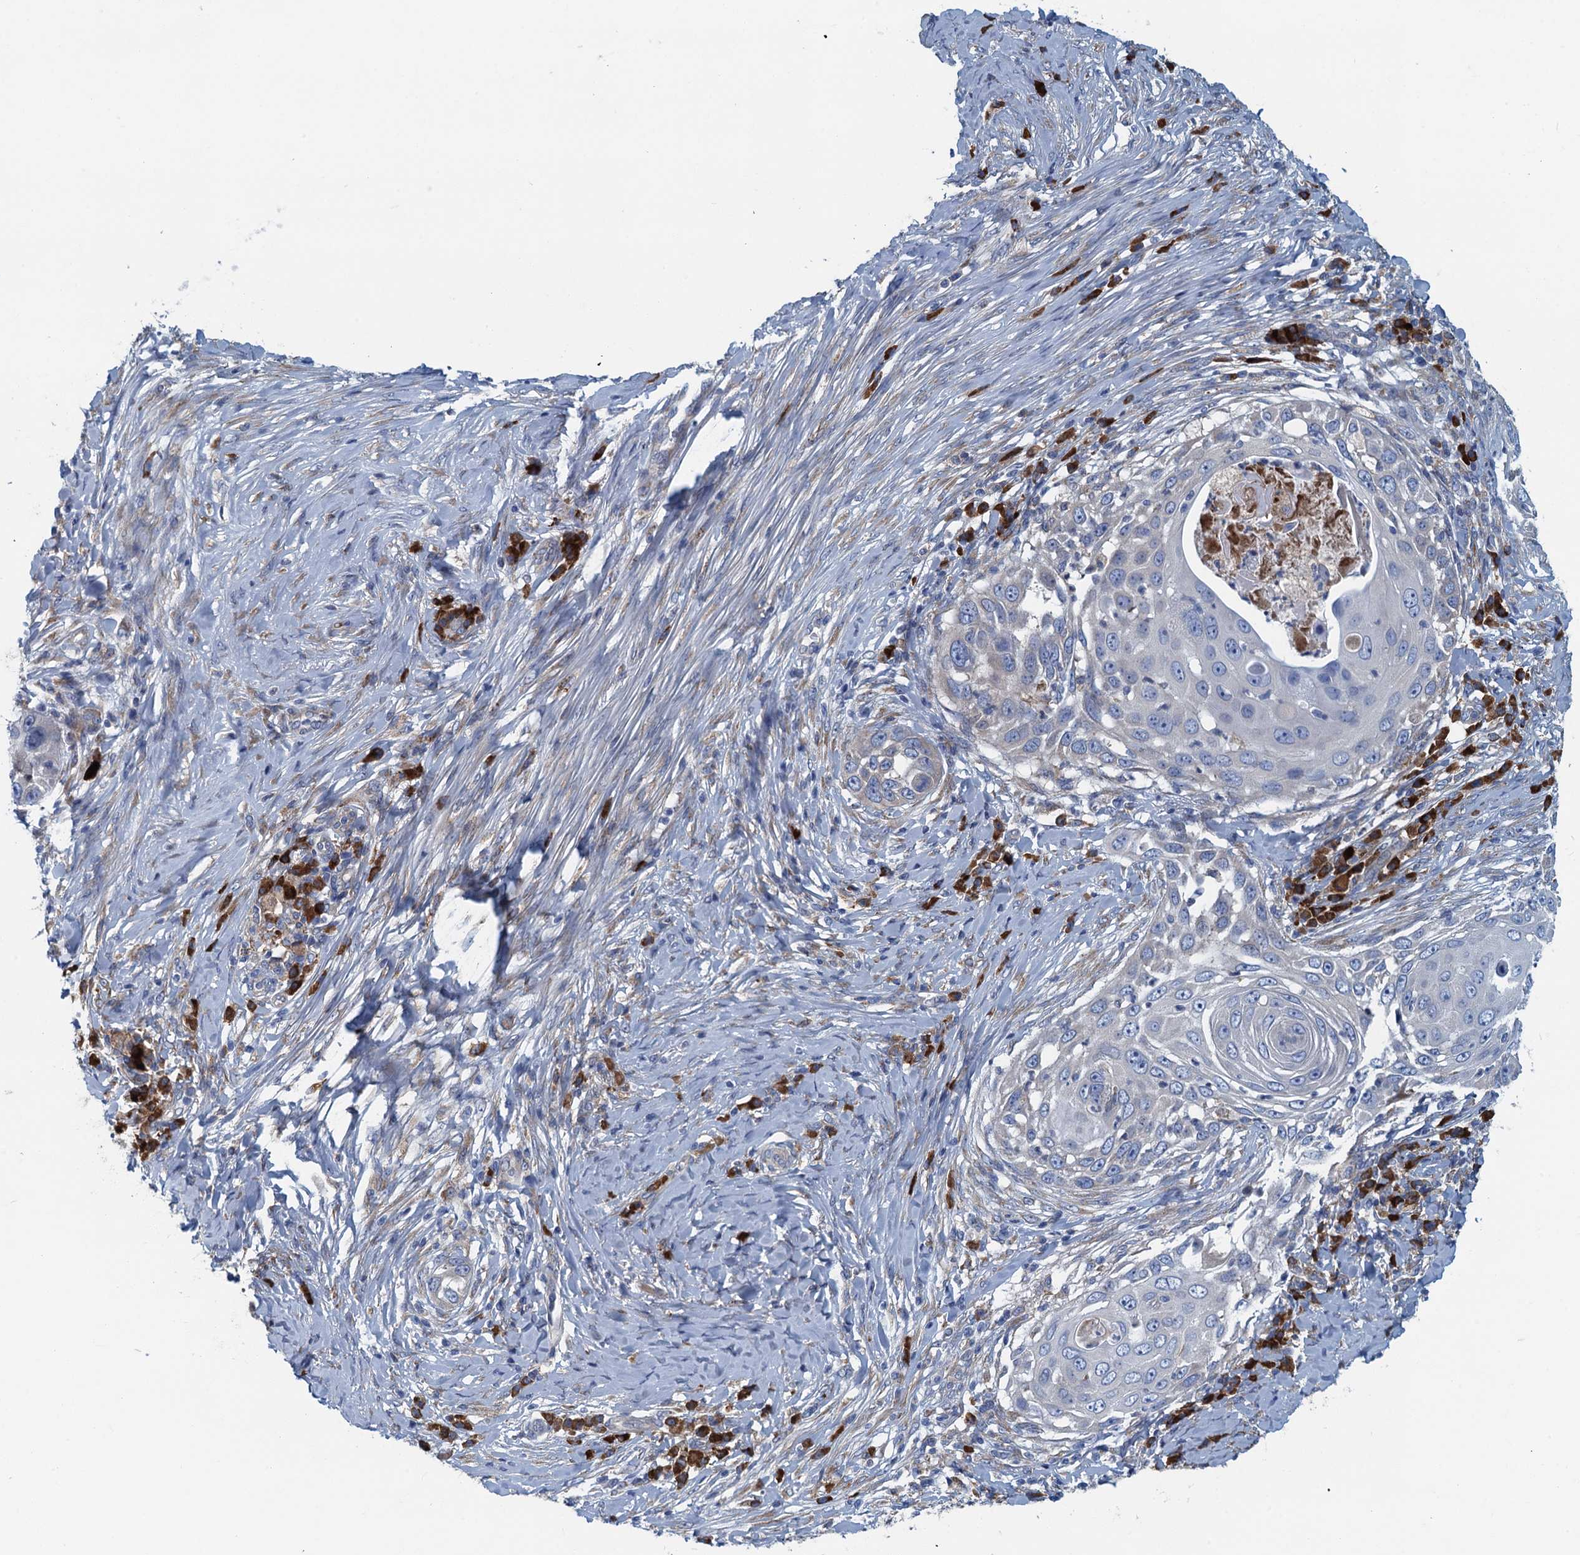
{"staining": {"intensity": "negative", "quantity": "none", "location": "none"}, "tissue": "skin cancer", "cell_type": "Tumor cells", "image_type": "cancer", "snomed": [{"axis": "morphology", "description": "Squamous cell carcinoma, NOS"}, {"axis": "topography", "description": "Skin"}], "caption": "Human skin cancer stained for a protein using IHC shows no expression in tumor cells.", "gene": "MYDGF", "patient": {"sex": "female", "age": 44}}